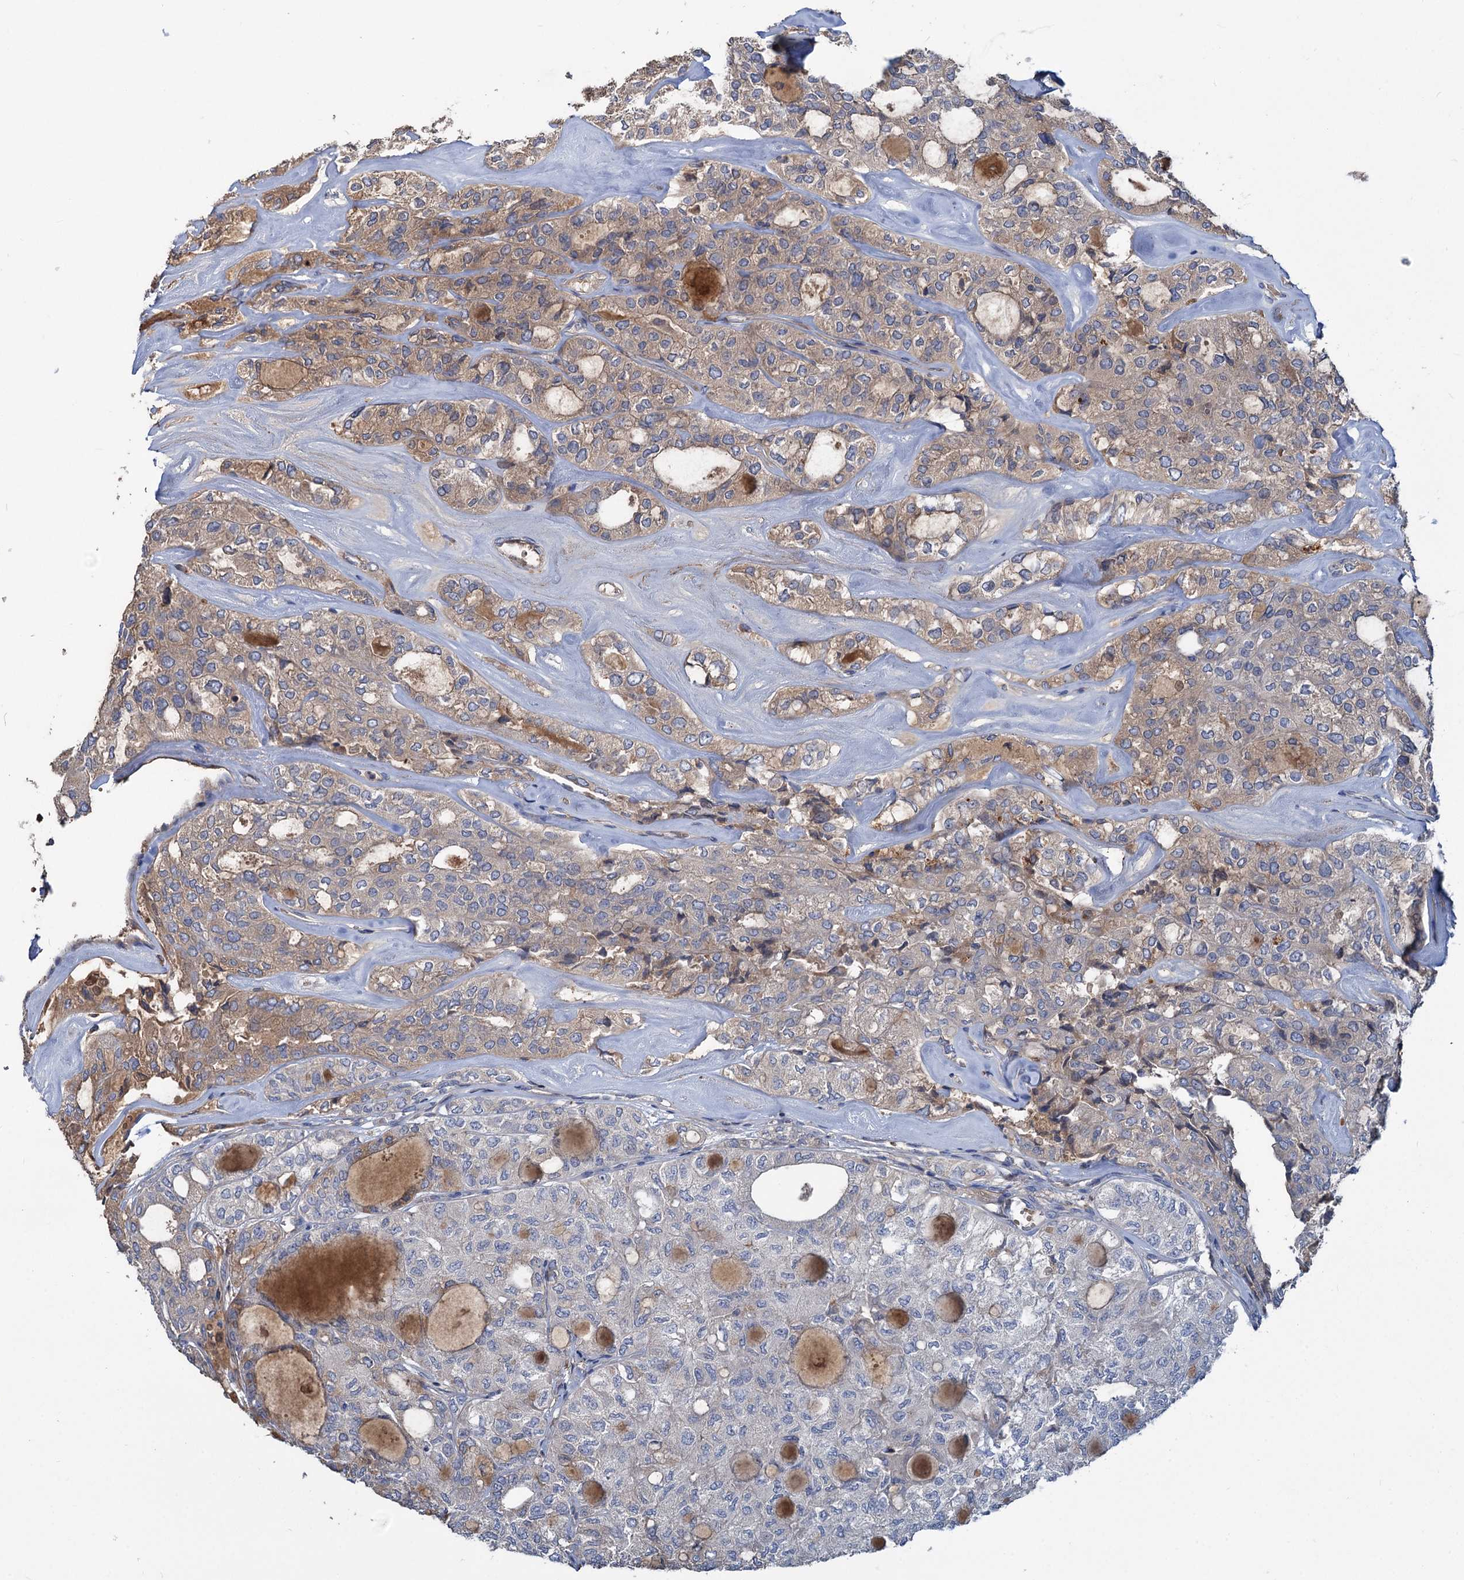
{"staining": {"intensity": "weak", "quantity": "25%-75%", "location": "cytoplasmic/membranous"}, "tissue": "thyroid cancer", "cell_type": "Tumor cells", "image_type": "cancer", "snomed": [{"axis": "morphology", "description": "Follicular adenoma carcinoma, NOS"}, {"axis": "topography", "description": "Thyroid gland"}], "caption": "Thyroid cancer stained with a brown dye shows weak cytoplasmic/membranous positive expression in approximately 25%-75% of tumor cells.", "gene": "URAD", "patient": {"sex": "male", "age": 75}}